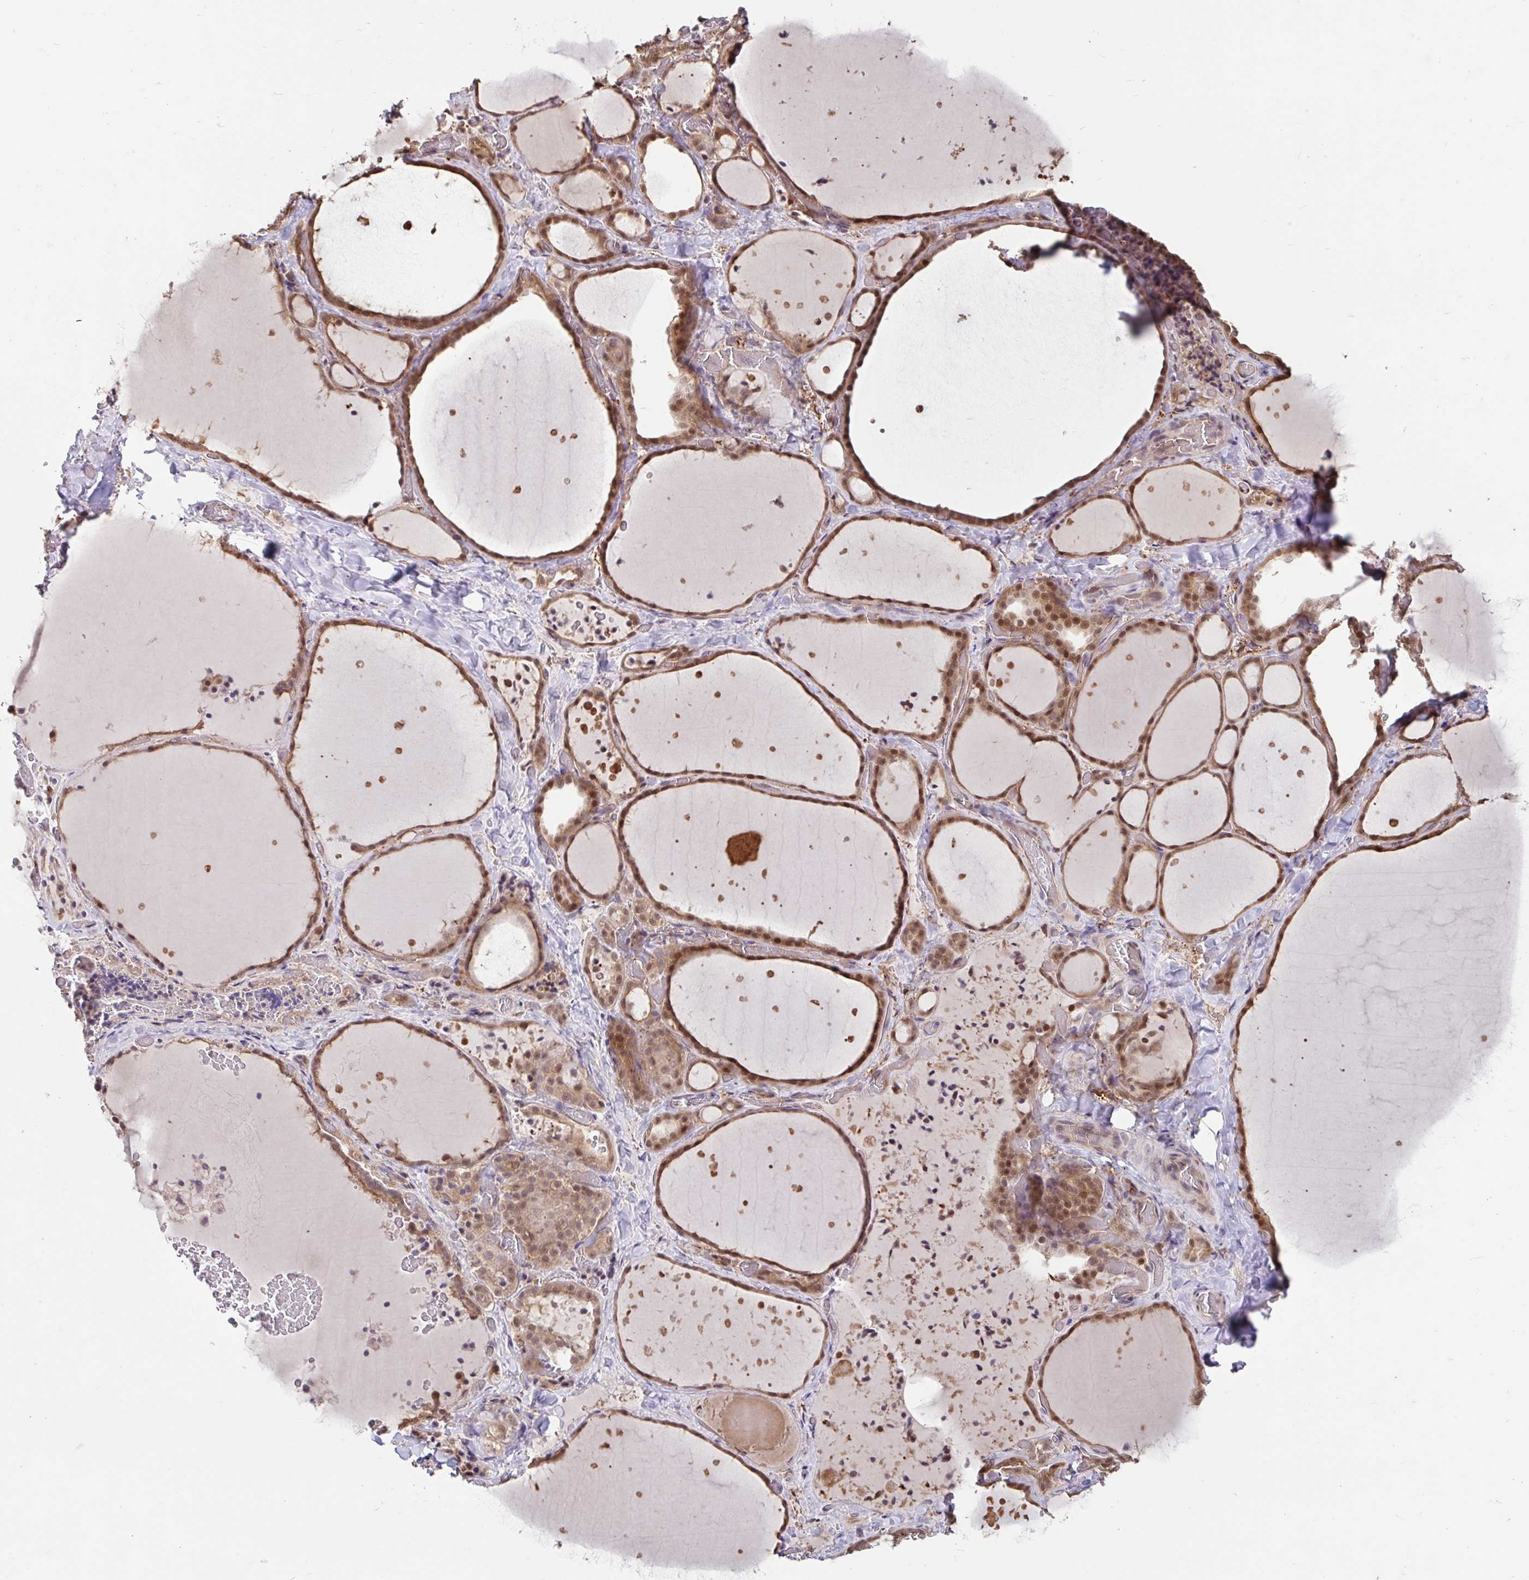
{"staining": {"intensity": "moderate", "quantity": ">75%", "location": "cytoplasmic/membranous,nuclear"}, "tissue": "thyroid gland", "cell_type": "Glandular cells", "image_type": "normal", "snomed": [{"axis": "morphology", "description": "Normal tissue, NOS"}, {"axis": "topography", "description": "Thyroid gland"}], "caption": "IHC (DAB (3,3'-diaminobenzidine)) staining of normal human thyroid gland exhibits moderate cytoplasmic/membranous,nuclear protein positivity in about >75% of glandular cells.", "gene": "STYXL1", "patient": {"sex": "female", "age": 36}}